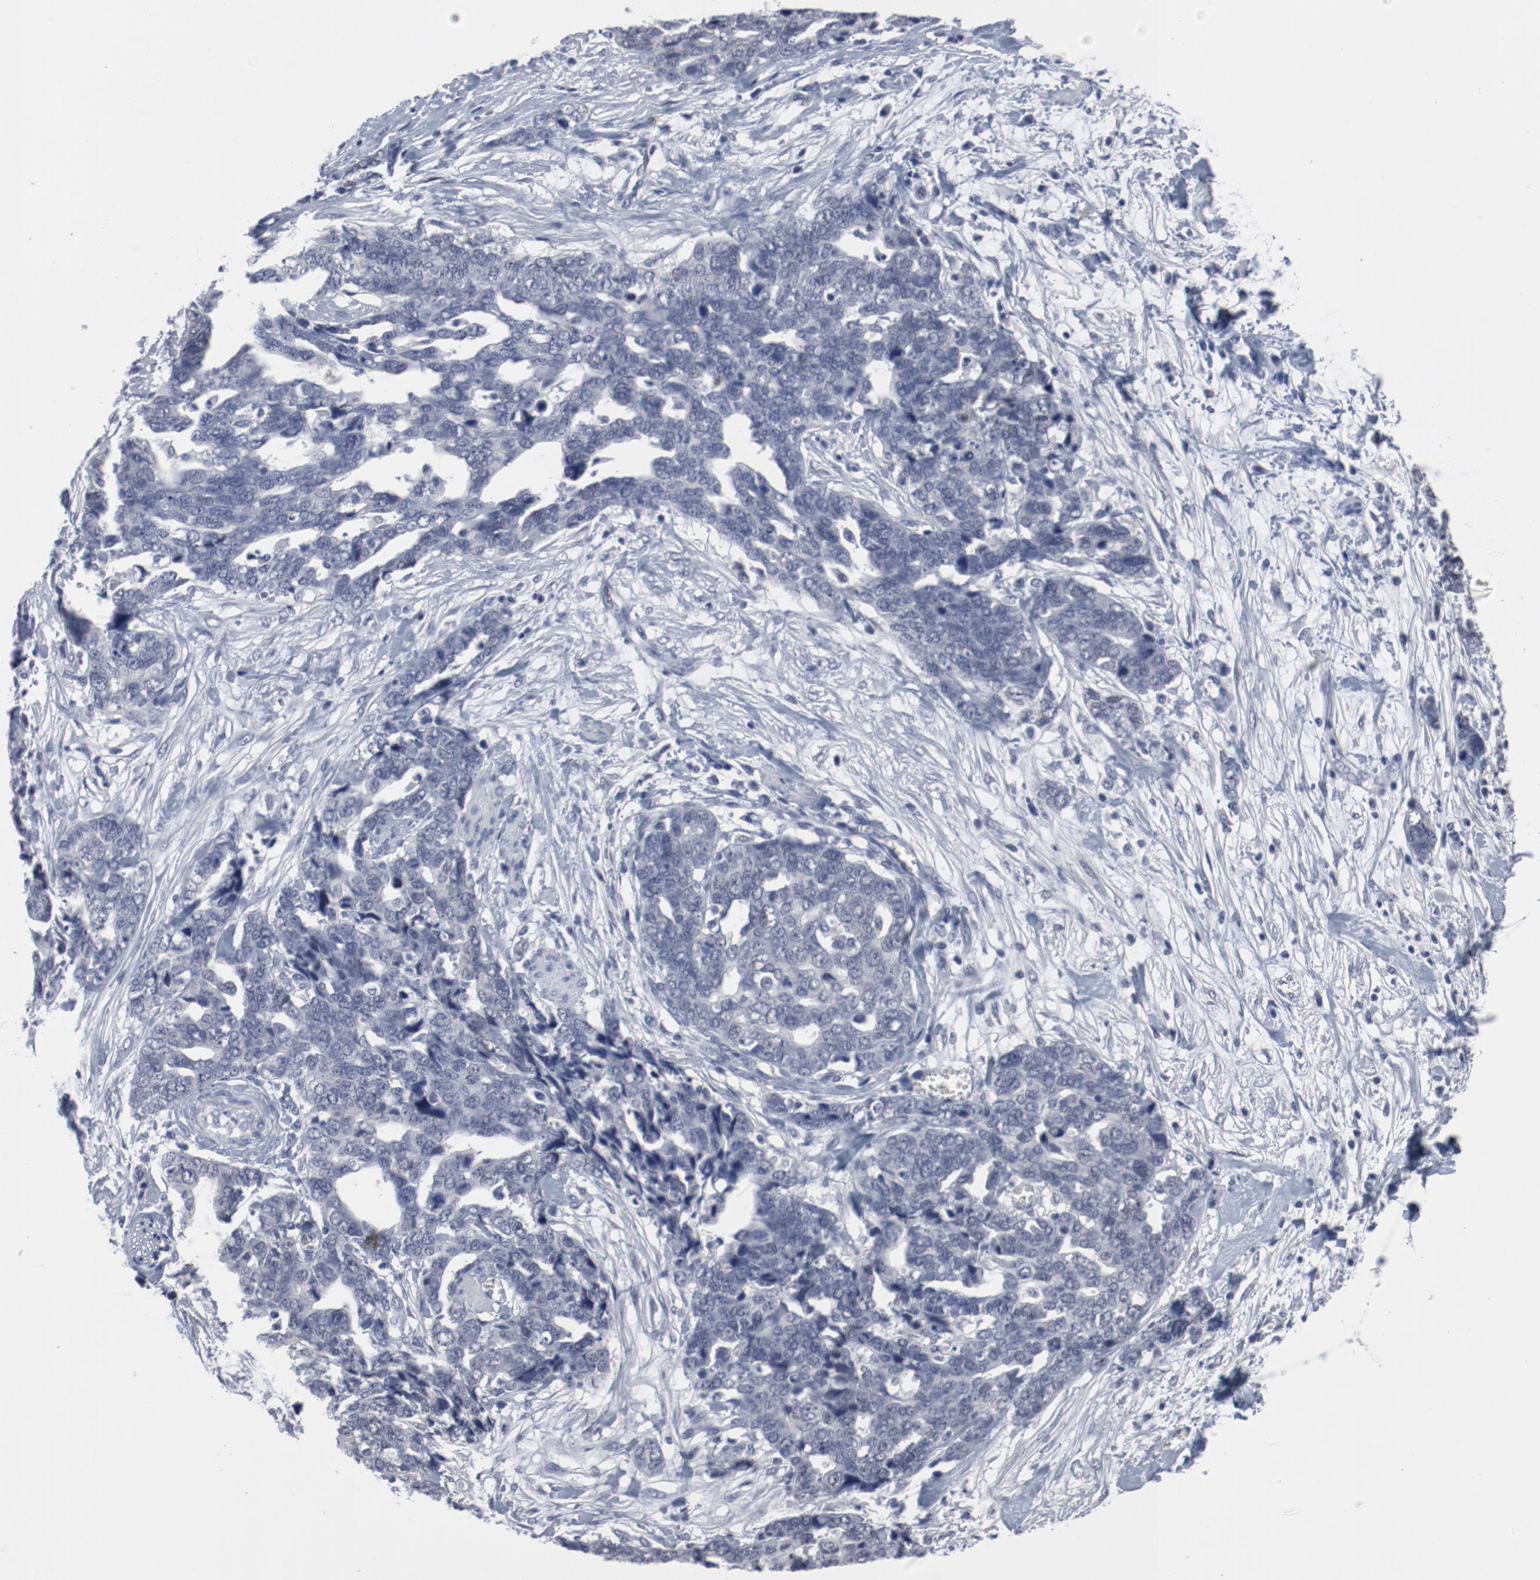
{"staining": {"intensity": "negative", "quantity": "none", "location": "none"}, "tissue": "ovarian cancer", "cell_type": "Tumor cells", "image_type": "cancer", "snomed": [{"axis": "morphology", "description": "Normal tissue, NOS"}, {"axis": "morphology", "description": "Cystadenocarcinoma, serous, NOS"}, {"axis": "topography", "description": "Fallopian tube"}, {"axis": "topography", "description": "Ovary"}], "caption": "This is an immunohistochemistry image of serous cystadenocarcinoma (ovarian). There is no positivity in tumor cells.", "gene": "ANKLE2", "patient": {"sex": "female", "age": 56}}